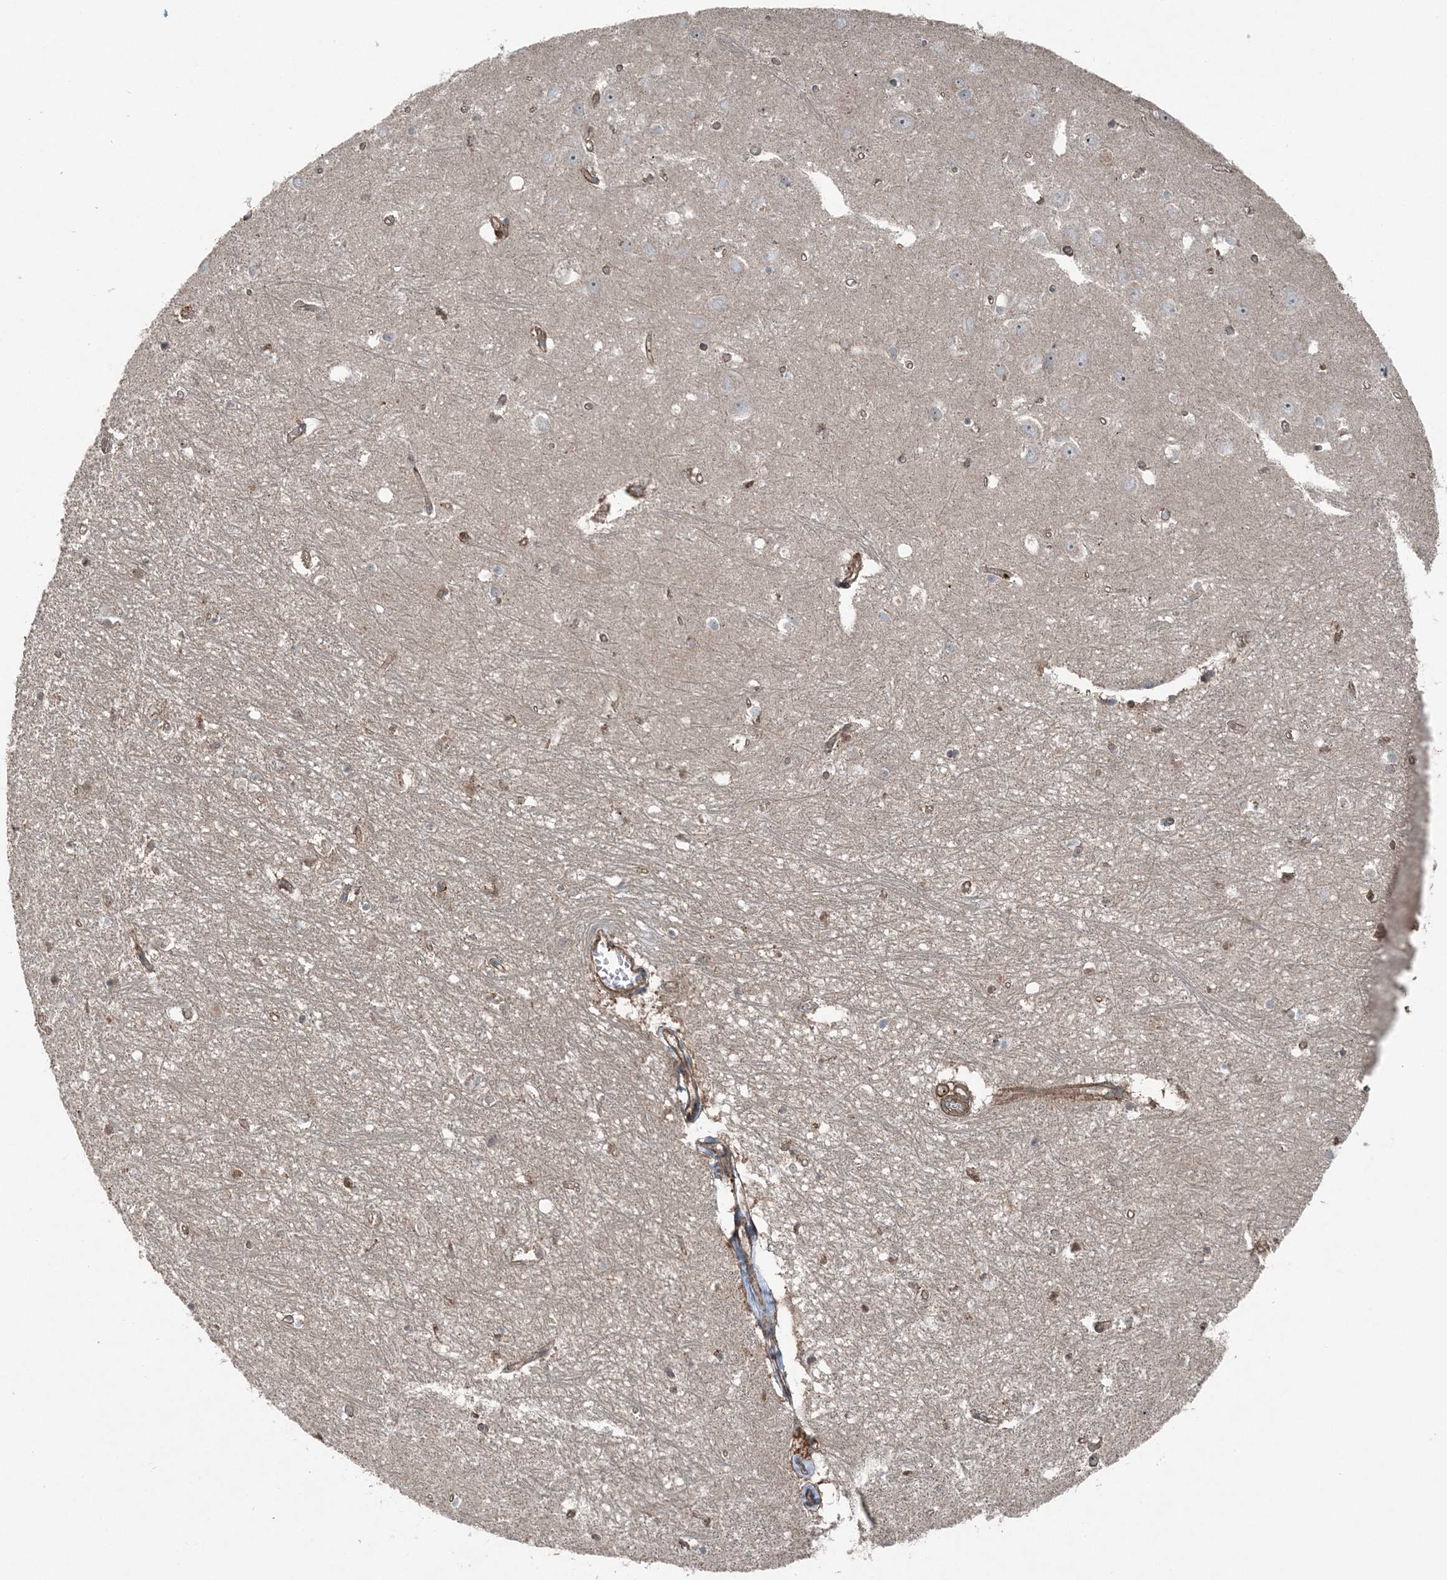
{"staining": {"intensity": "negative", "quantity": "none", "location": "none"}, "tissue": "hippocampus", "cell_type": "Glial cells", "image_type": "normal", "snomed": [{"axis": "morphology", "description": "Normal tissue, NOS"}, {"axis": "topography", "description": "Hippocampus"}], "caption": "Immunohistochemical staining of benign human hippocampus reveals no significant positivity in glial cells. (Stains: DAB immunohistochemistry with hematoxylin counter stain, Microscopy: brightfield microscopy at high magnification).", "gene": "KY", "patient": {"sex": "female", "age": 64}}